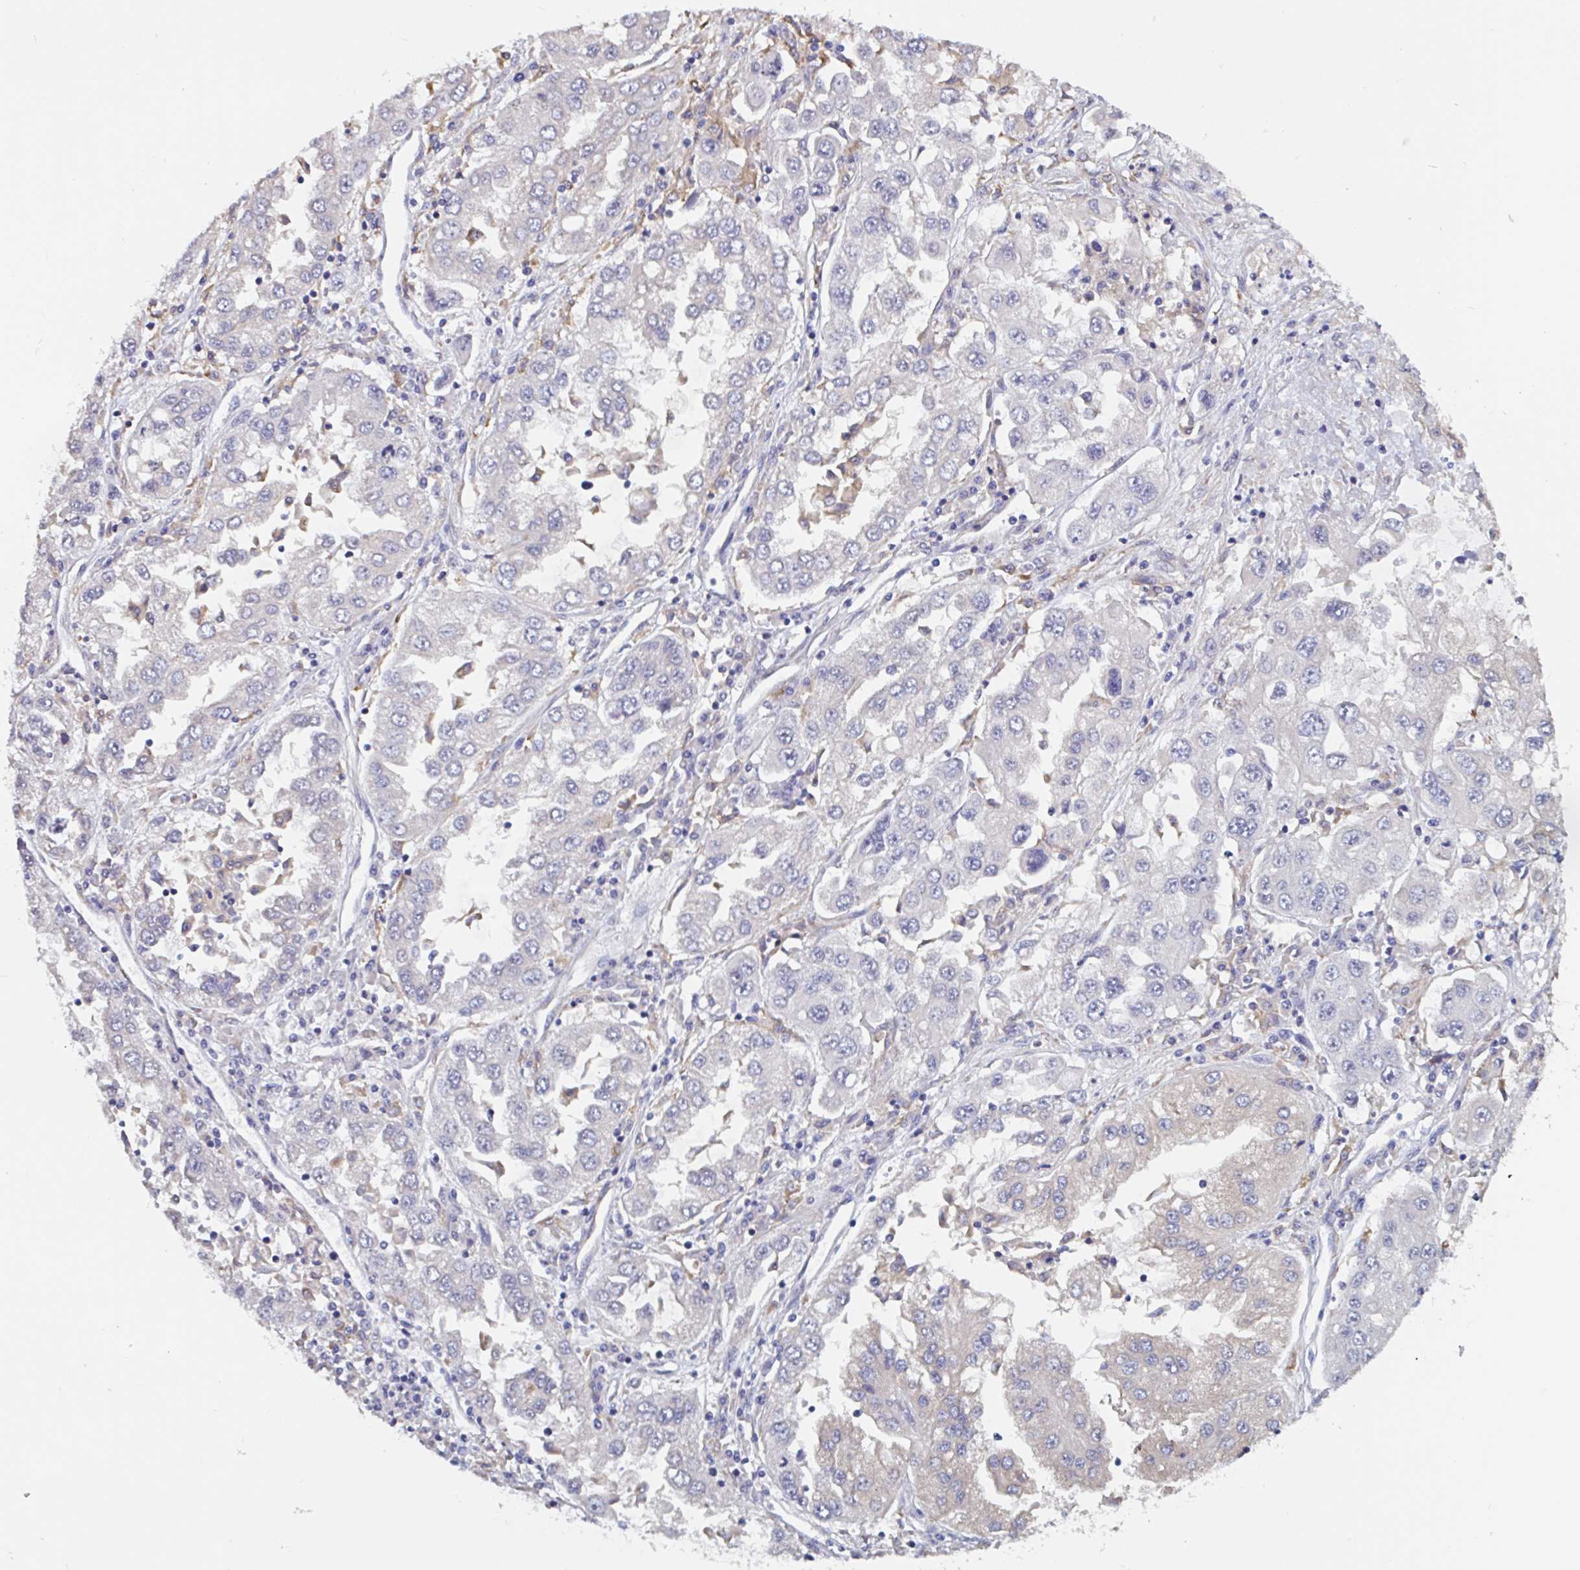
{"staining": {"intensity": "negative", "quantity": "none", "location": "none"}, "tissue": "lung cancer", "cell_type": "Tumor cells", "image_type": "cancer", "snomed": [{"axis": "morphology", "description": "Adenocarcinoma, NOS"}, {"axis": "morphology", "description": "Adenocarcinoma primary or metastatic"}, {"axis": "topography", "description": "Lung"}], "caption": "Tumor cells show no significant protein staining in lung cancer (adenocarcinoma primary or metastatic).", "gene": "SNX8", "patient": {"sex": "male", "age": 74}}